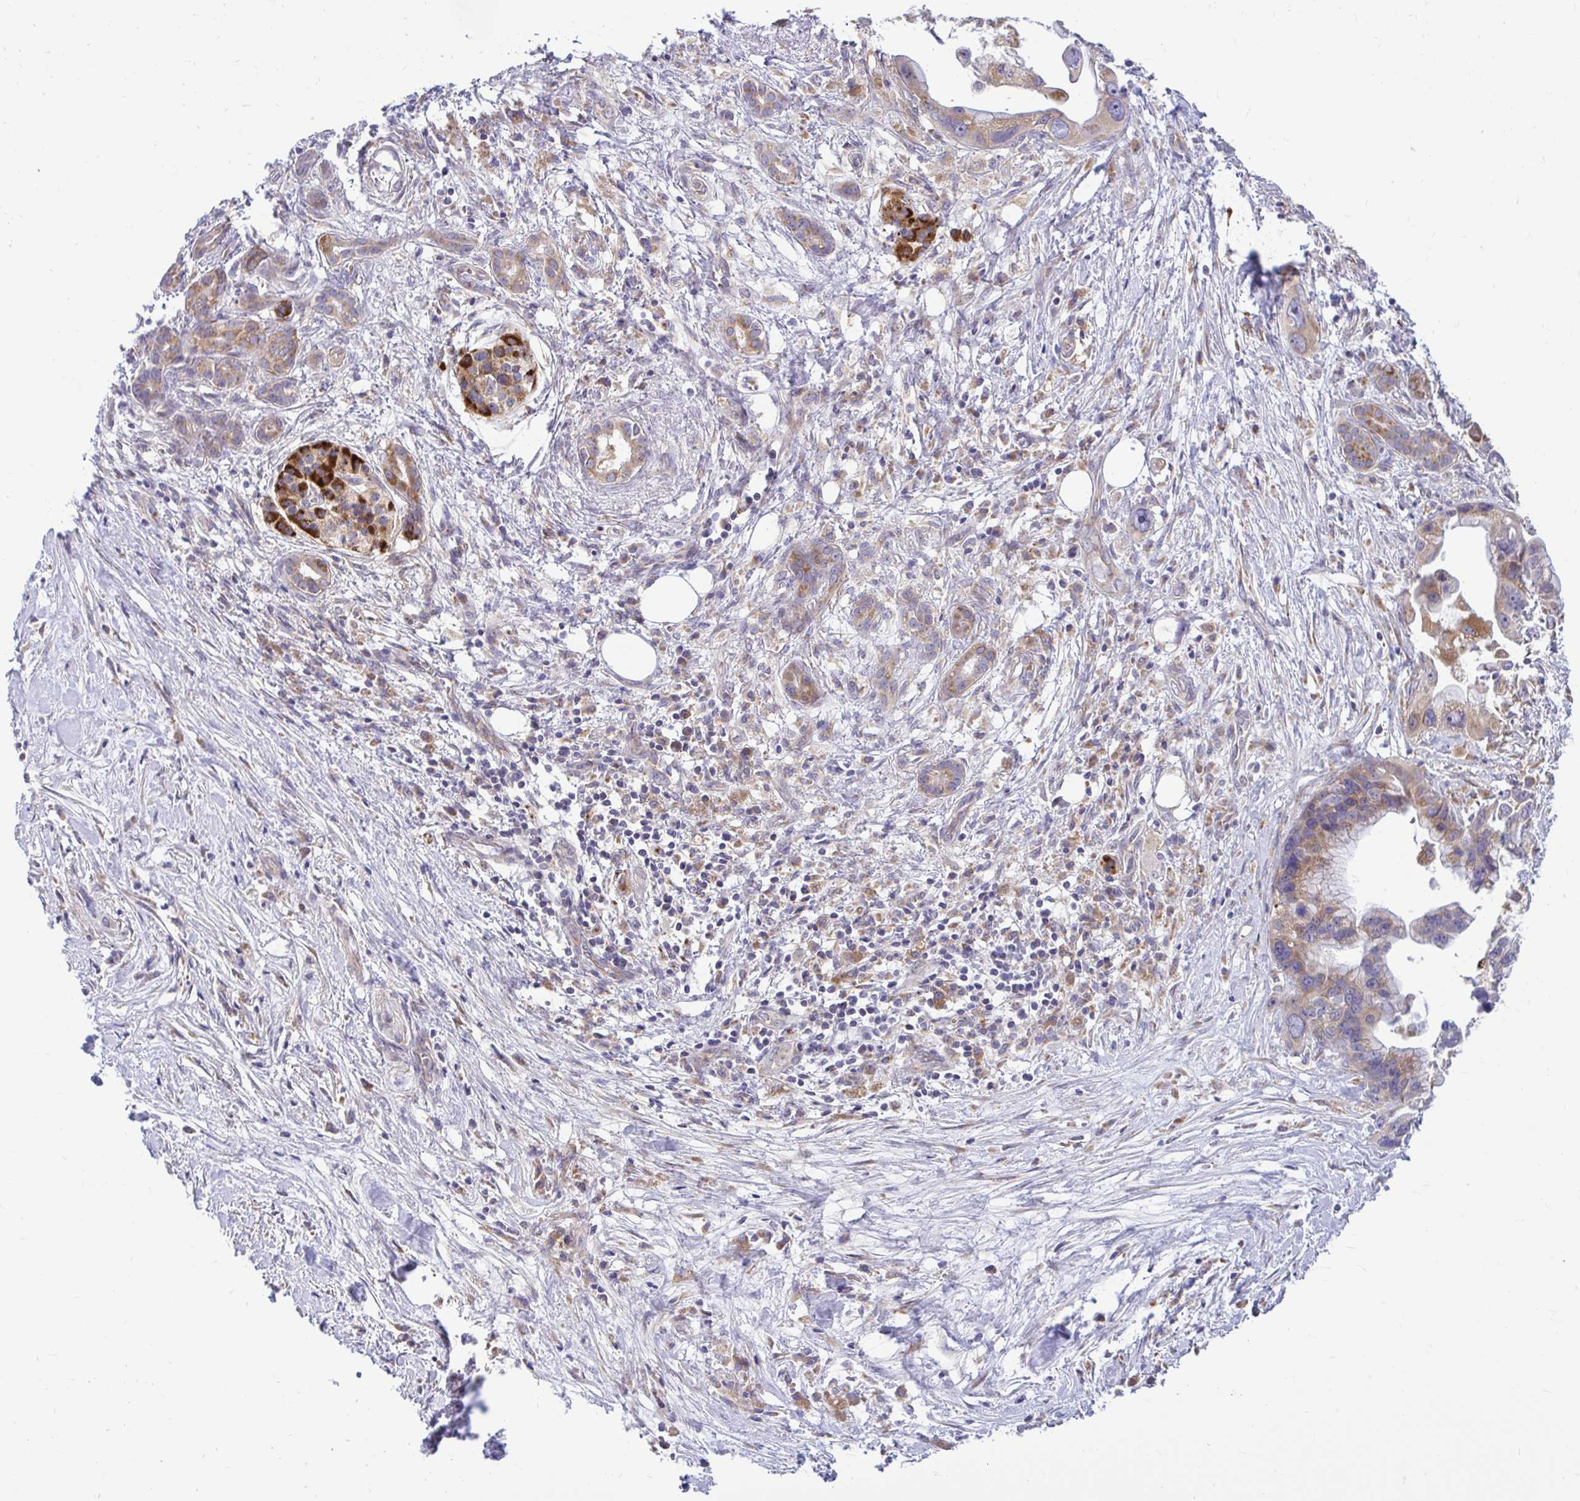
{"staining": {"intensity": "moderate", "quantity": ">75%", "location": "cytoplasmic/membranous"}, "tissue": "pancreatic cancer", "cell_type": "Tumor cells", "image_type": "cancer", "snomed": [{"axis": "morphology", "description": "Adenocarcinoma, NOS"}, {"axis": "topography", "description": "Pancreas"}], "caption": "High-power microscopy captured an immunohistochemistry (IHC) micrograph of pancreatic adenocarcinoma, revealing moderate cytoplasmic/membranous expression in about >75% of tumor cells.", "gene": "VTI1B", "patient": {"sex": "female", "age": 83}}